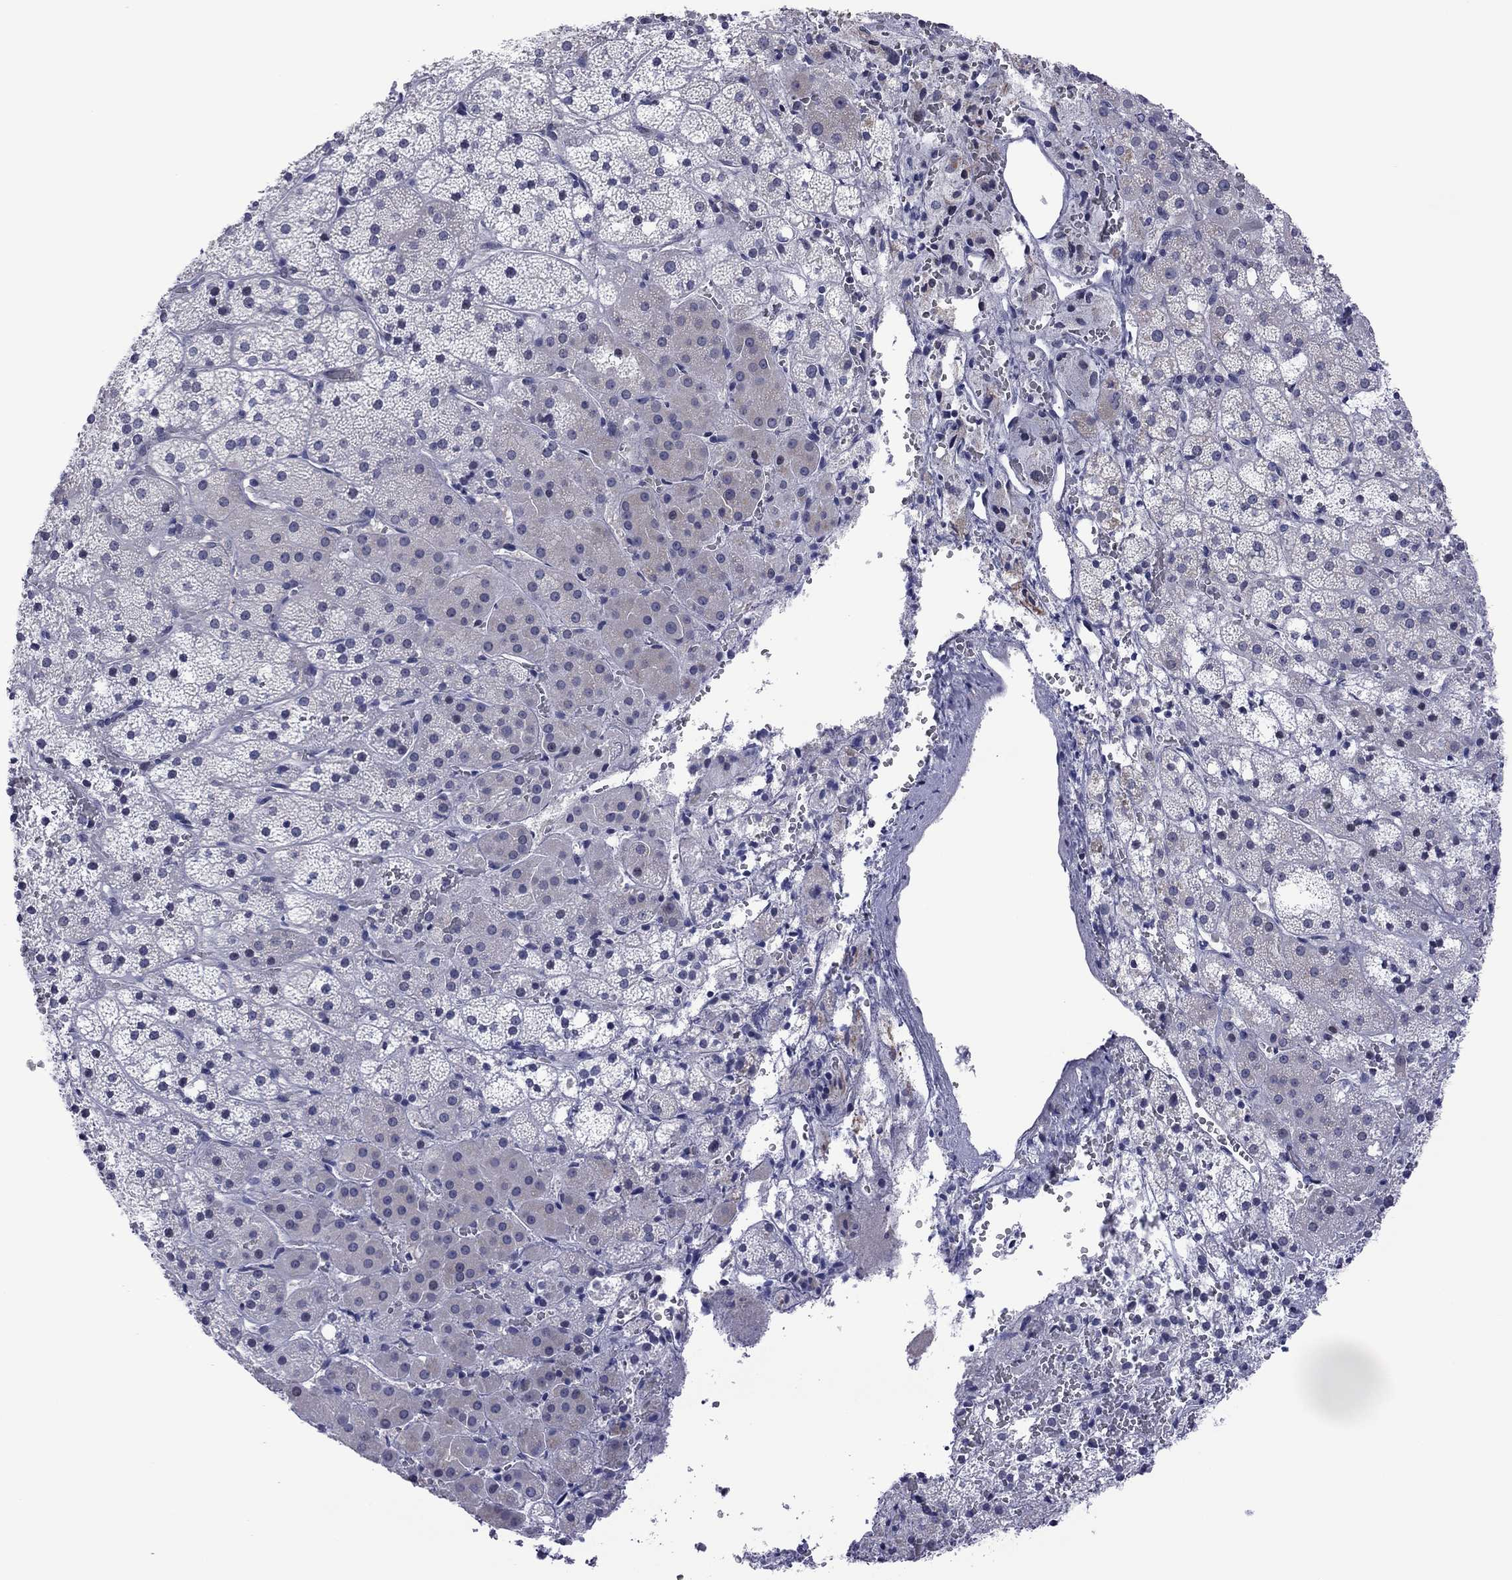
{"staining": {"intensity": "negative", "quantity": "none", "location": "none"}, "tissue": "adrenal gland", "cell_type": "Glandular cells", "image_type": "normal", "snomed": [{"axis": "morphology", "description": "Normal tissue, NOS"}, {"axis": "topography", "description": "Adrenal gland"}], "caption": "Immunohistochemical staining of benign adrenal gland displays no significant positivity in glandular cells. (DAB immunohistochemistry (IHC) with hematoxylin counter stain).", "gene": "POU5F2", "patient": {"sex": "male", "age": 53}}